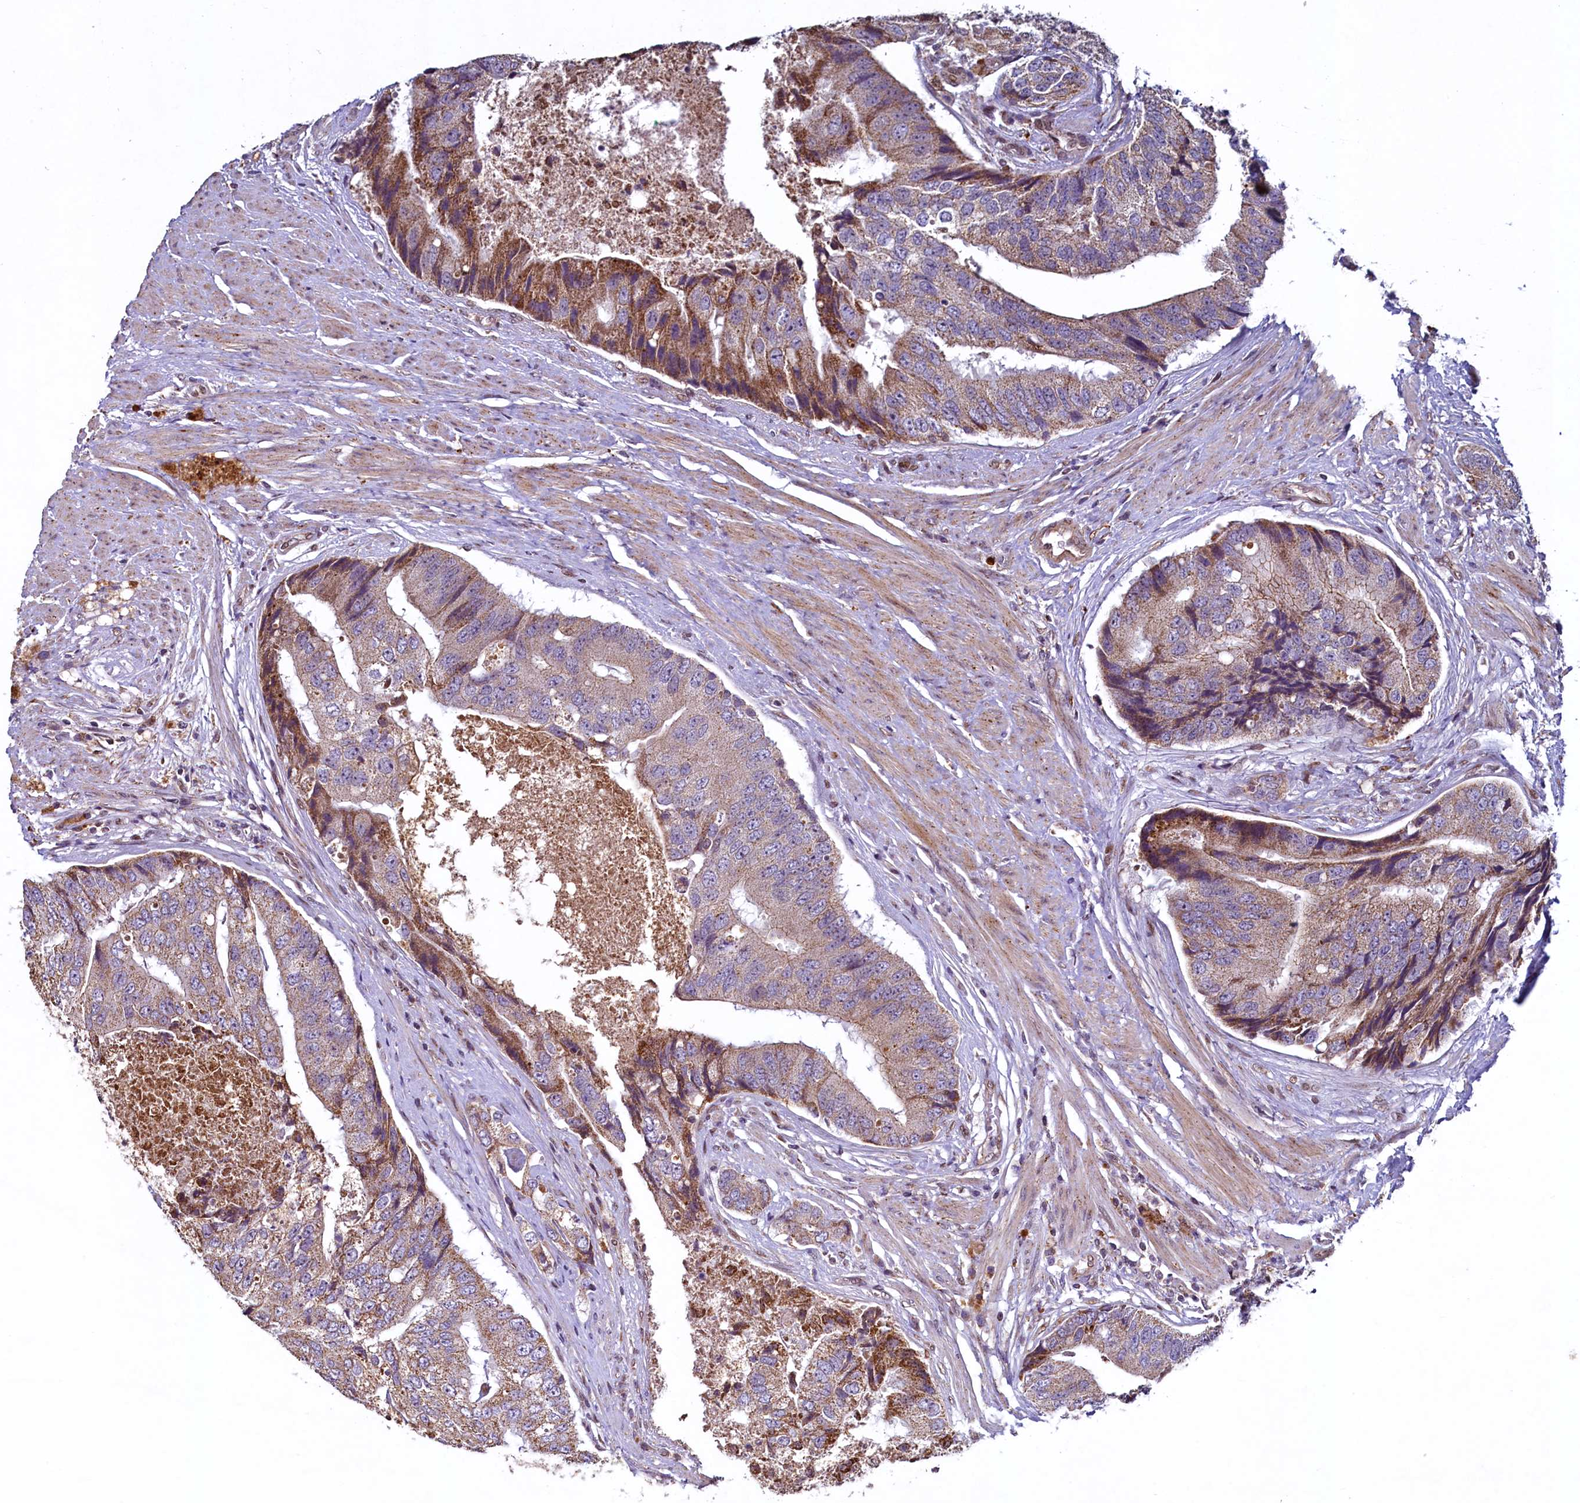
{"staining": {"intensity": "moderate", "quantity": ">75%", "location": "cytoplasmic/membranous"}, "tissue": "prostate cancer", "cell_type": "Tumor cells", "image_type": "cancer", "snomed": [{"axis": "morphology", "description": "Adenocarcinoma, High grade"}, {"axis": "topography", "description": "Prostate"}], "caption": "Brown immunohistochemical staining in human prostate high-grade adenocarcinoma reveals moderate cytoplasmic/membranous staining in approximately >75% of tumor cells.", "gene": "ZNF577", "patient": {"sex": "male", "age": 70}}